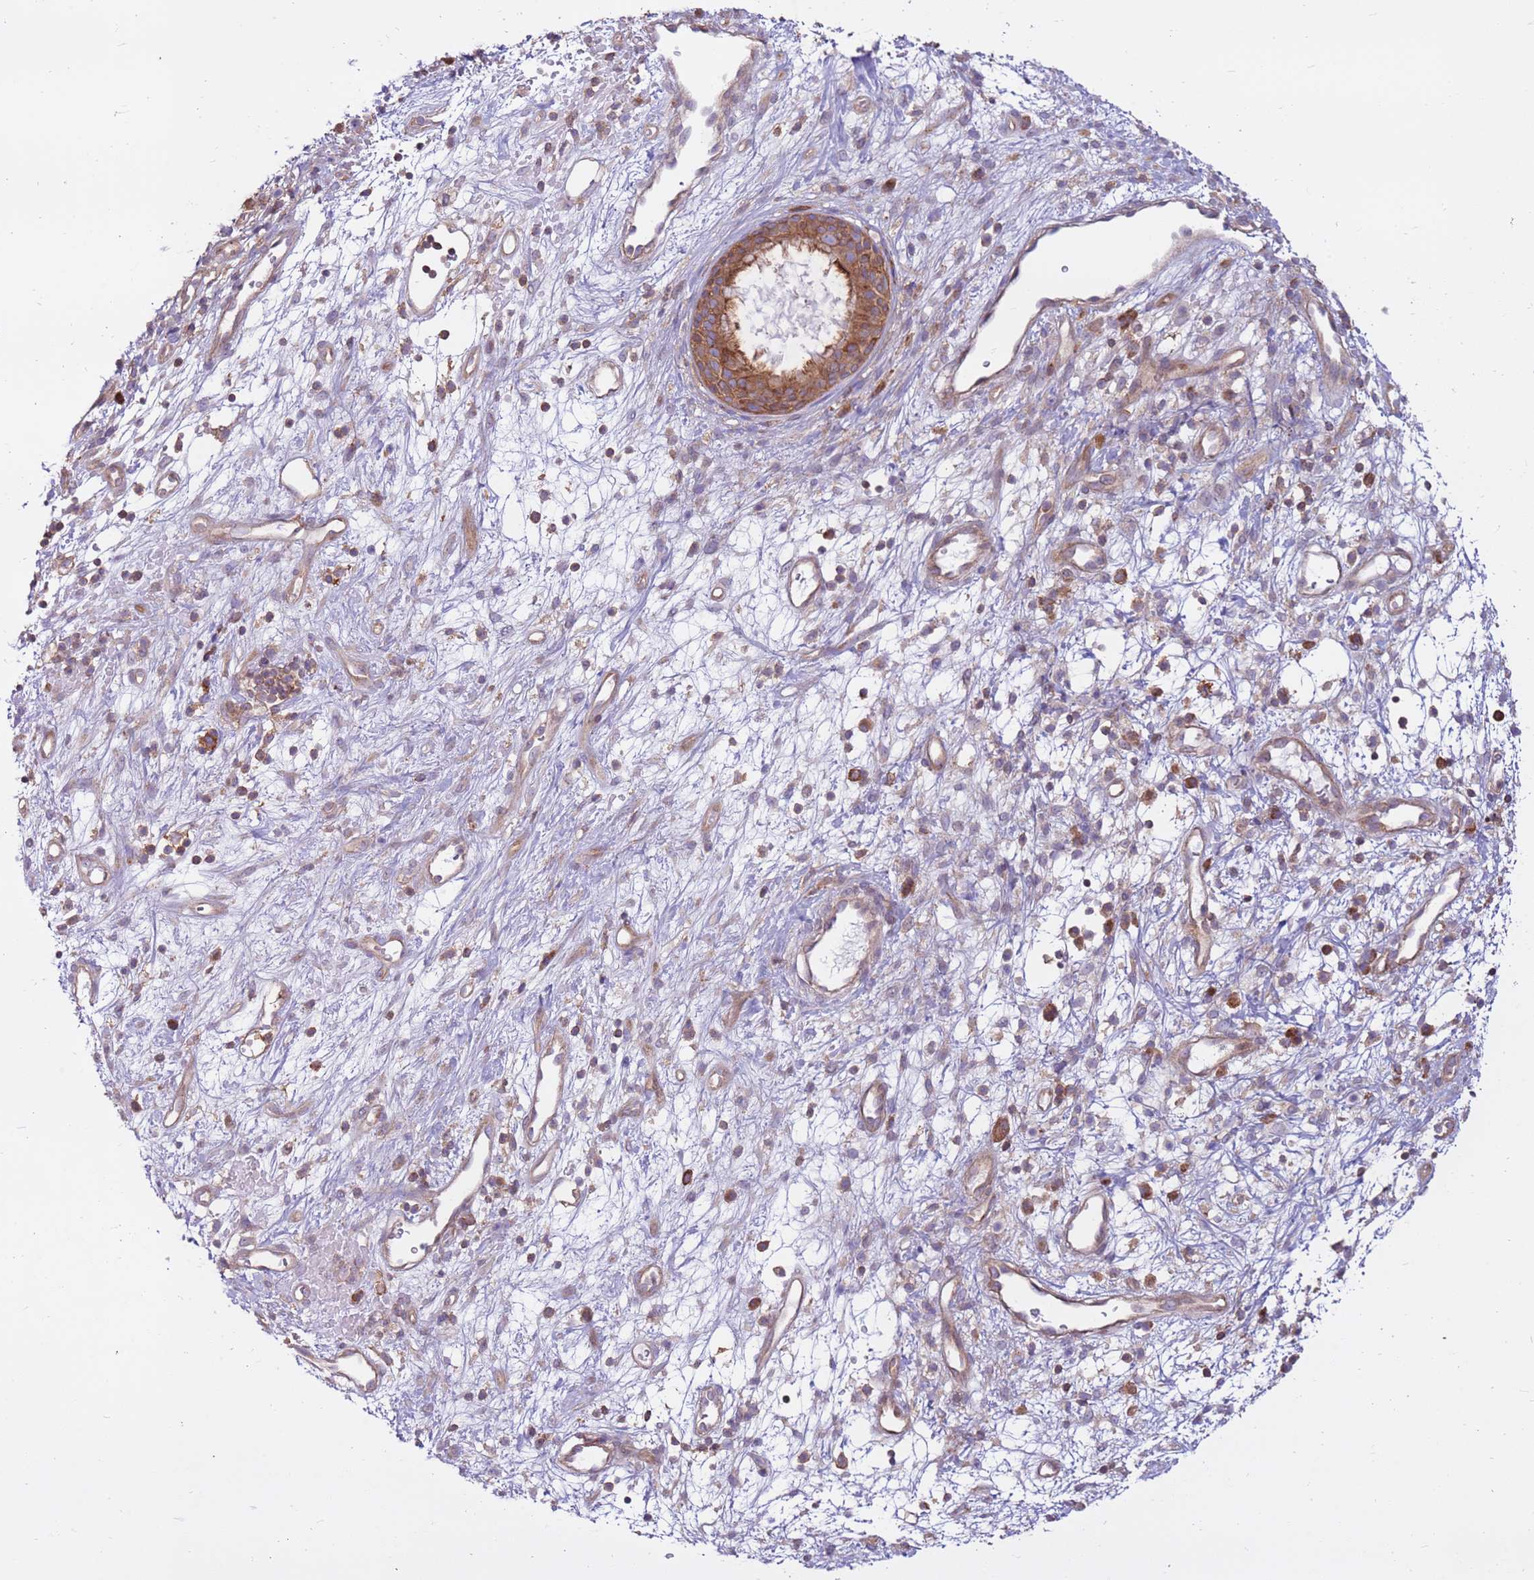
{"staining": {"intensity": "moderate", "quantity": ">75%", "location": "cytoplasmic/membranous"}, "tissue": "nasopharynx", "cell_type": "Respiratory epithelial cells", "image_type": "normal", "snomed": [{"axis": "morphology", "description": "Normal tissue, NOS"}, {"axis": "topography", "description": "Nasopharynx"}], "caption": "Immunohistochemical staining of unremarkable human nasopharynx demonstrates moderate cytoplasmic/membranous protein positivity in approximately >75% of respiratory epithelial cells. The protein is stained brown, and the nuclei are stained in blue (DAB (3,3'-diaminobenzidine) IHC with brightfield microscopy, high magnification).", "gene": "DDX19B", "patient": {"sex": "male", "age": 22}}